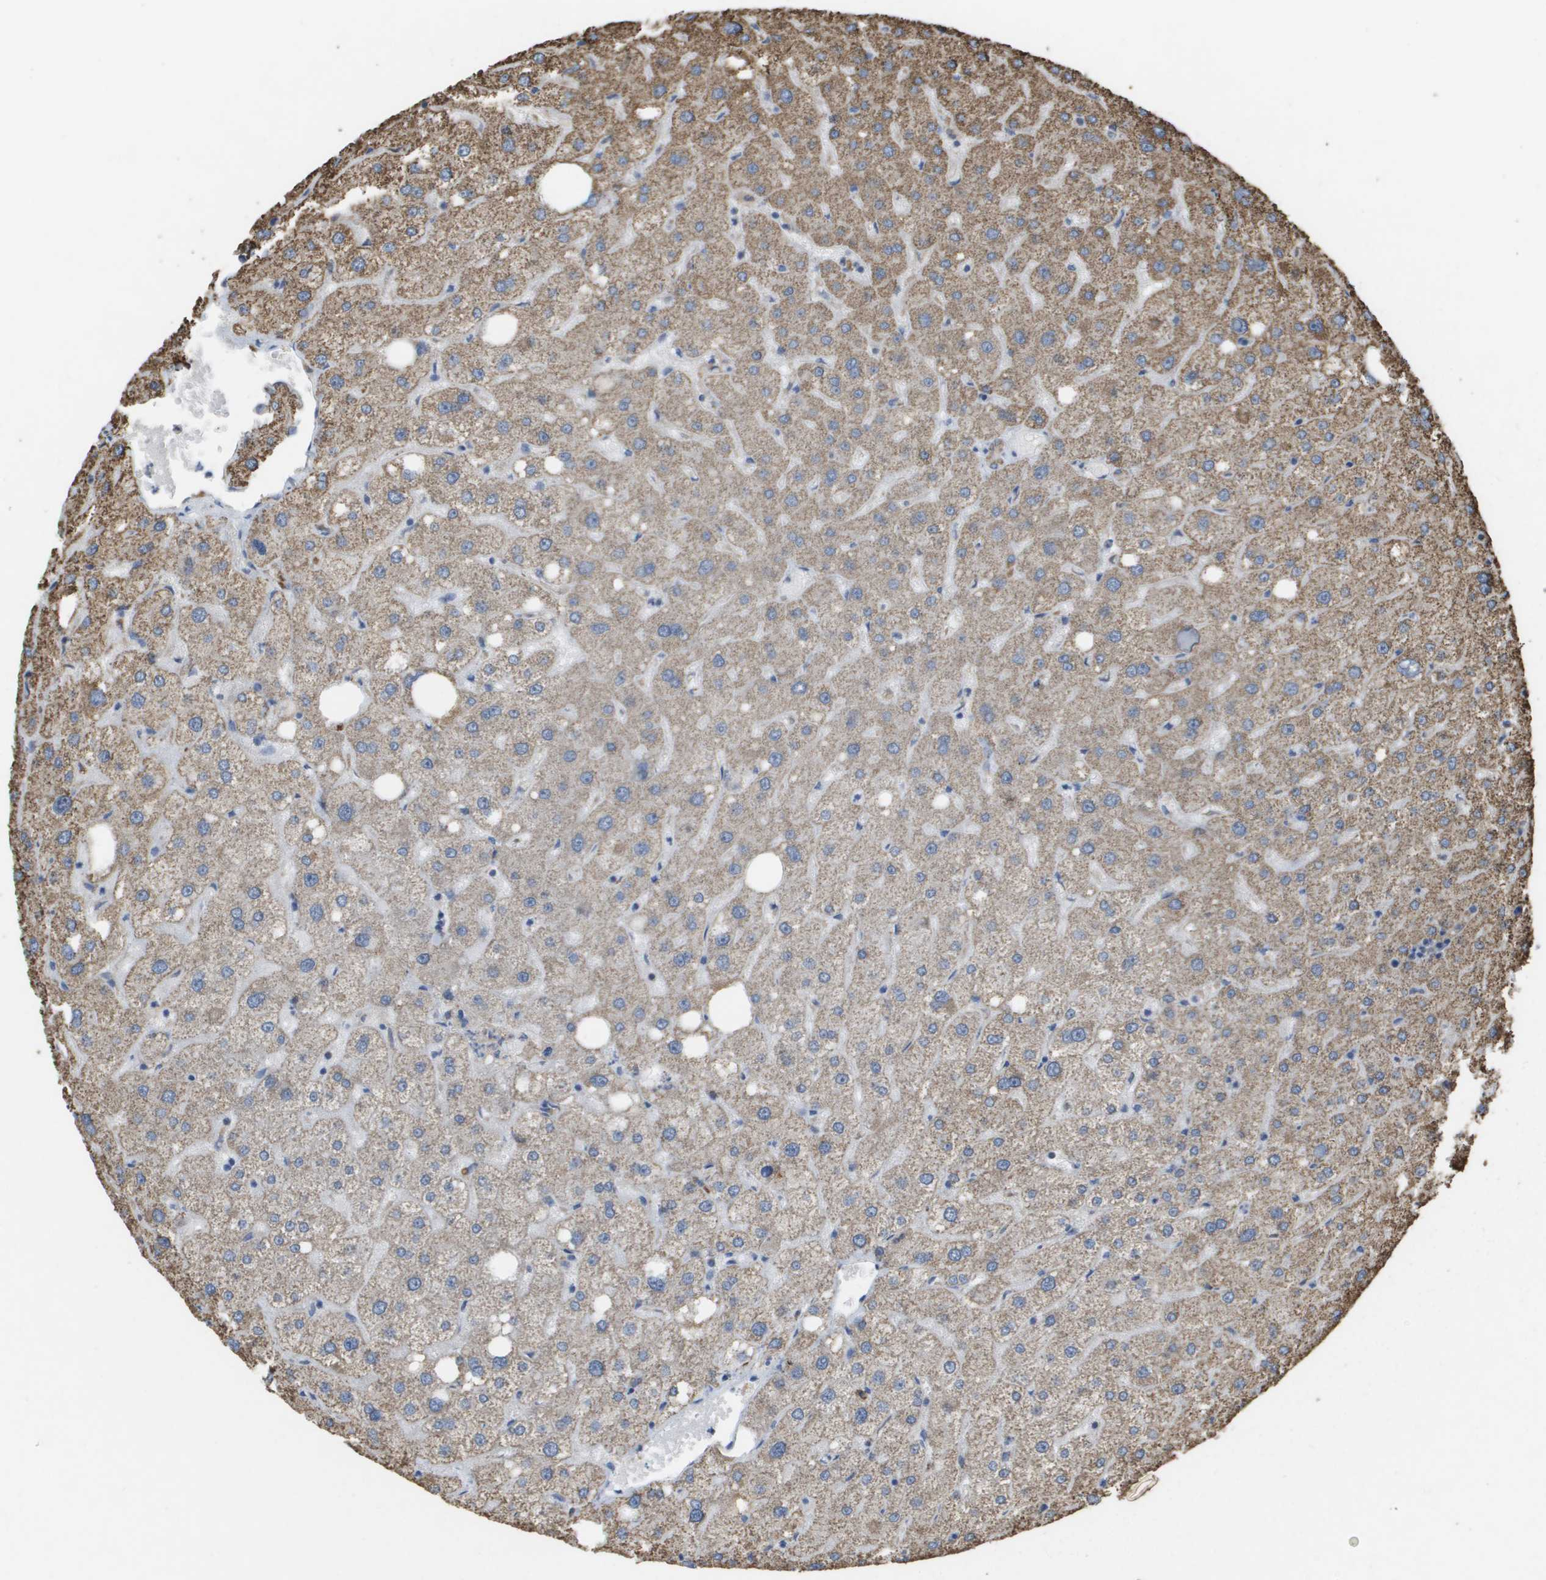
{"staining": {"intensity": "negative", "quantity": "none", "location": "none"}, "tissue": "liver", "cell_type": "Cholangiocytes", "image_type": "normal", "snomed": [{"axis": "morphology", "description": "Normal tissue, NOS"}, {"axis": "topography", "description": "Liver"}], "caption": "Cholangiocytes are negative for protein expression in unremarkable human liver. (DAB immunohistochemistry (IHC), high magnification).", "gene": "HSPE1", "patient": {"sex": "male", "age": 73}}